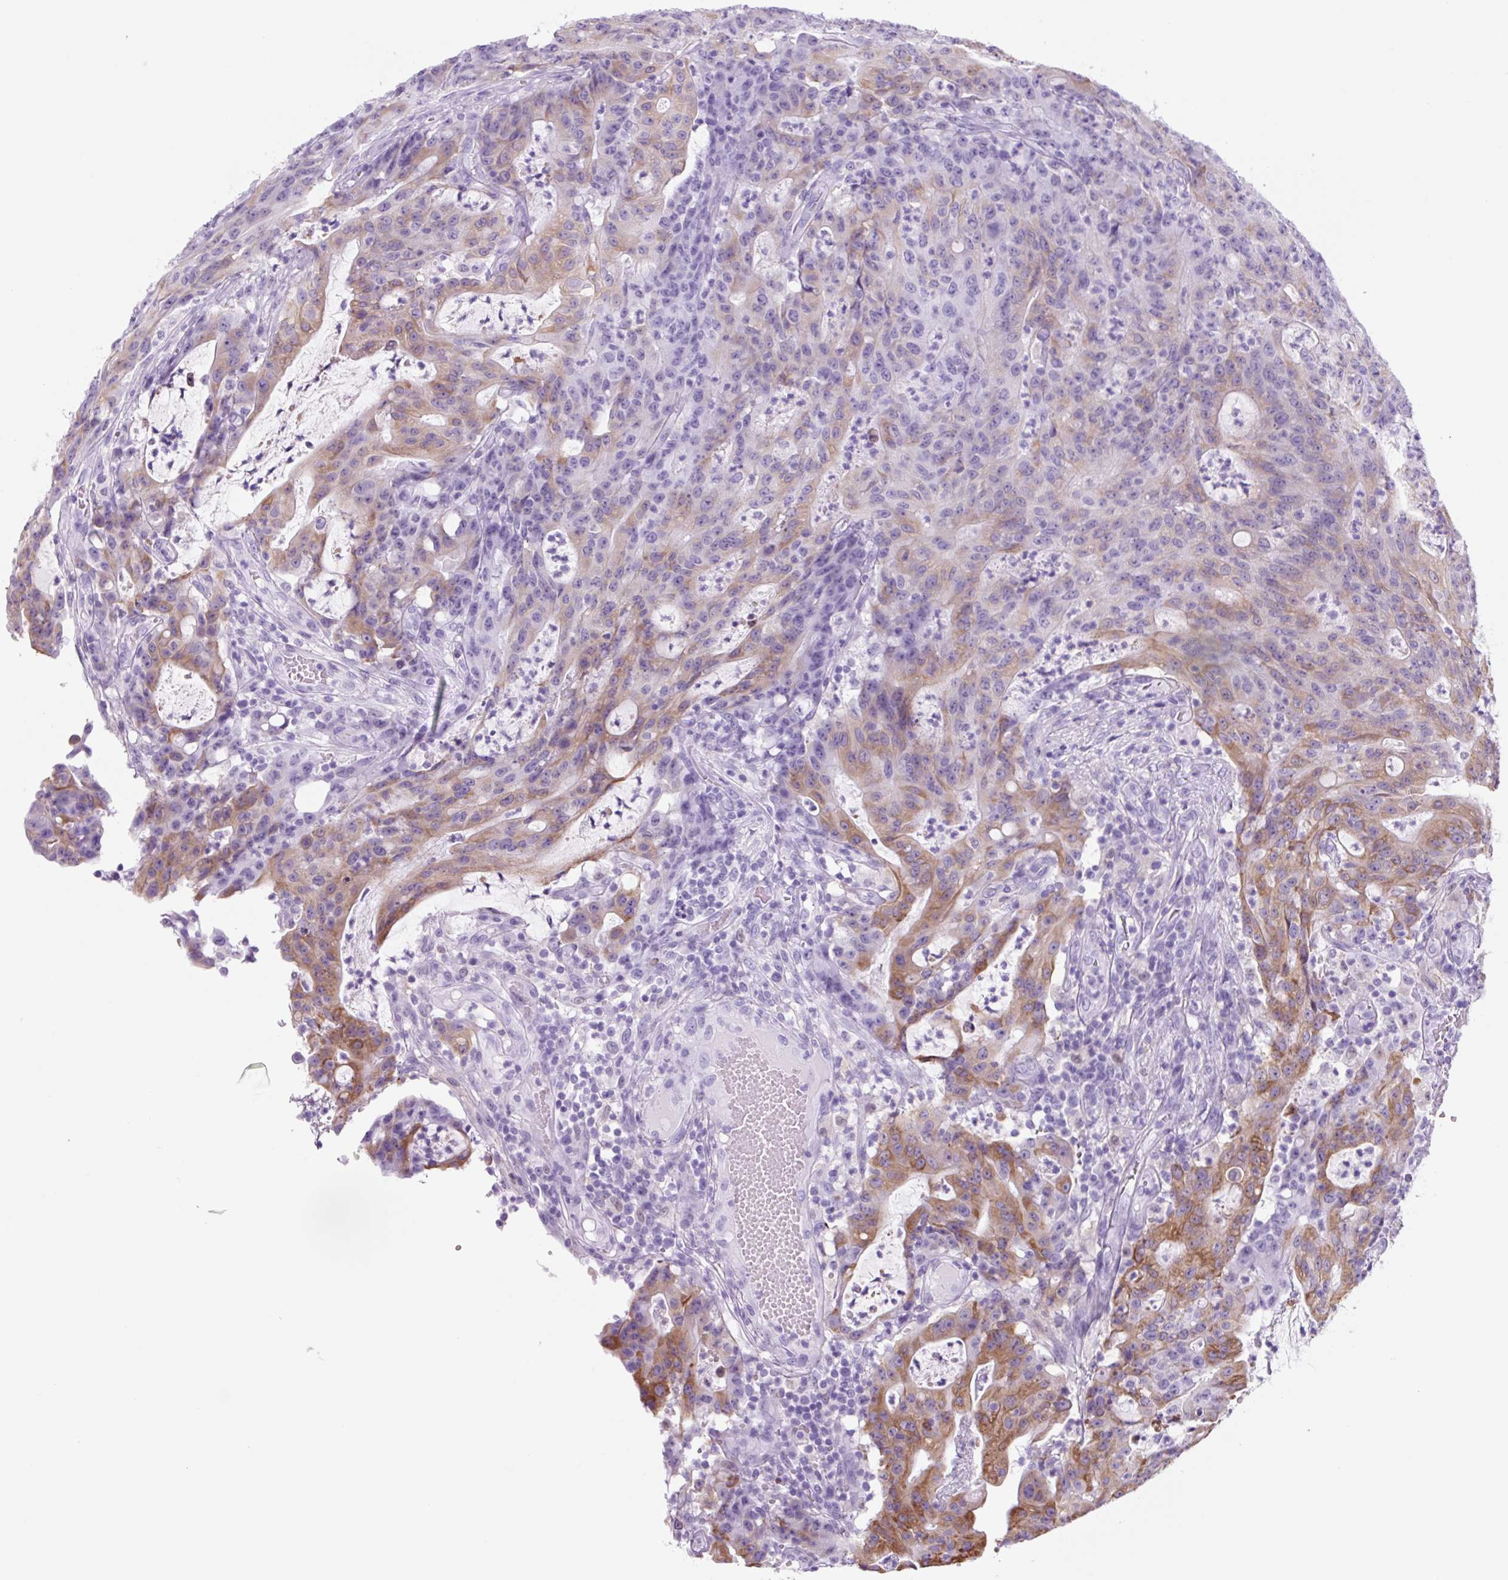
{"staining": {"intensity": "moderate", "quantity": "25%-75%", "location": "cytoplasmic/membranous"}, "tissue": "colorectal cancer", "cell_type": "Tumor cells", "image_type": "cancer", "snomed": [{"axis": "morphology", "description": "Adenocarcinoma, NOS"}, {"axis": "topography", "description": "Colon"}], "caption": "Tumor cells demonstrate medium levels of moderate cytoplasmic/membranous expression in approximately 25%-75% of cells in colorectal adenocarcinoma. (brown staining indicates protein expression, while blue staining denotes nuclei).", "gene": "TNFRSF8", "patient": {"sex": "male", "age": 83}}